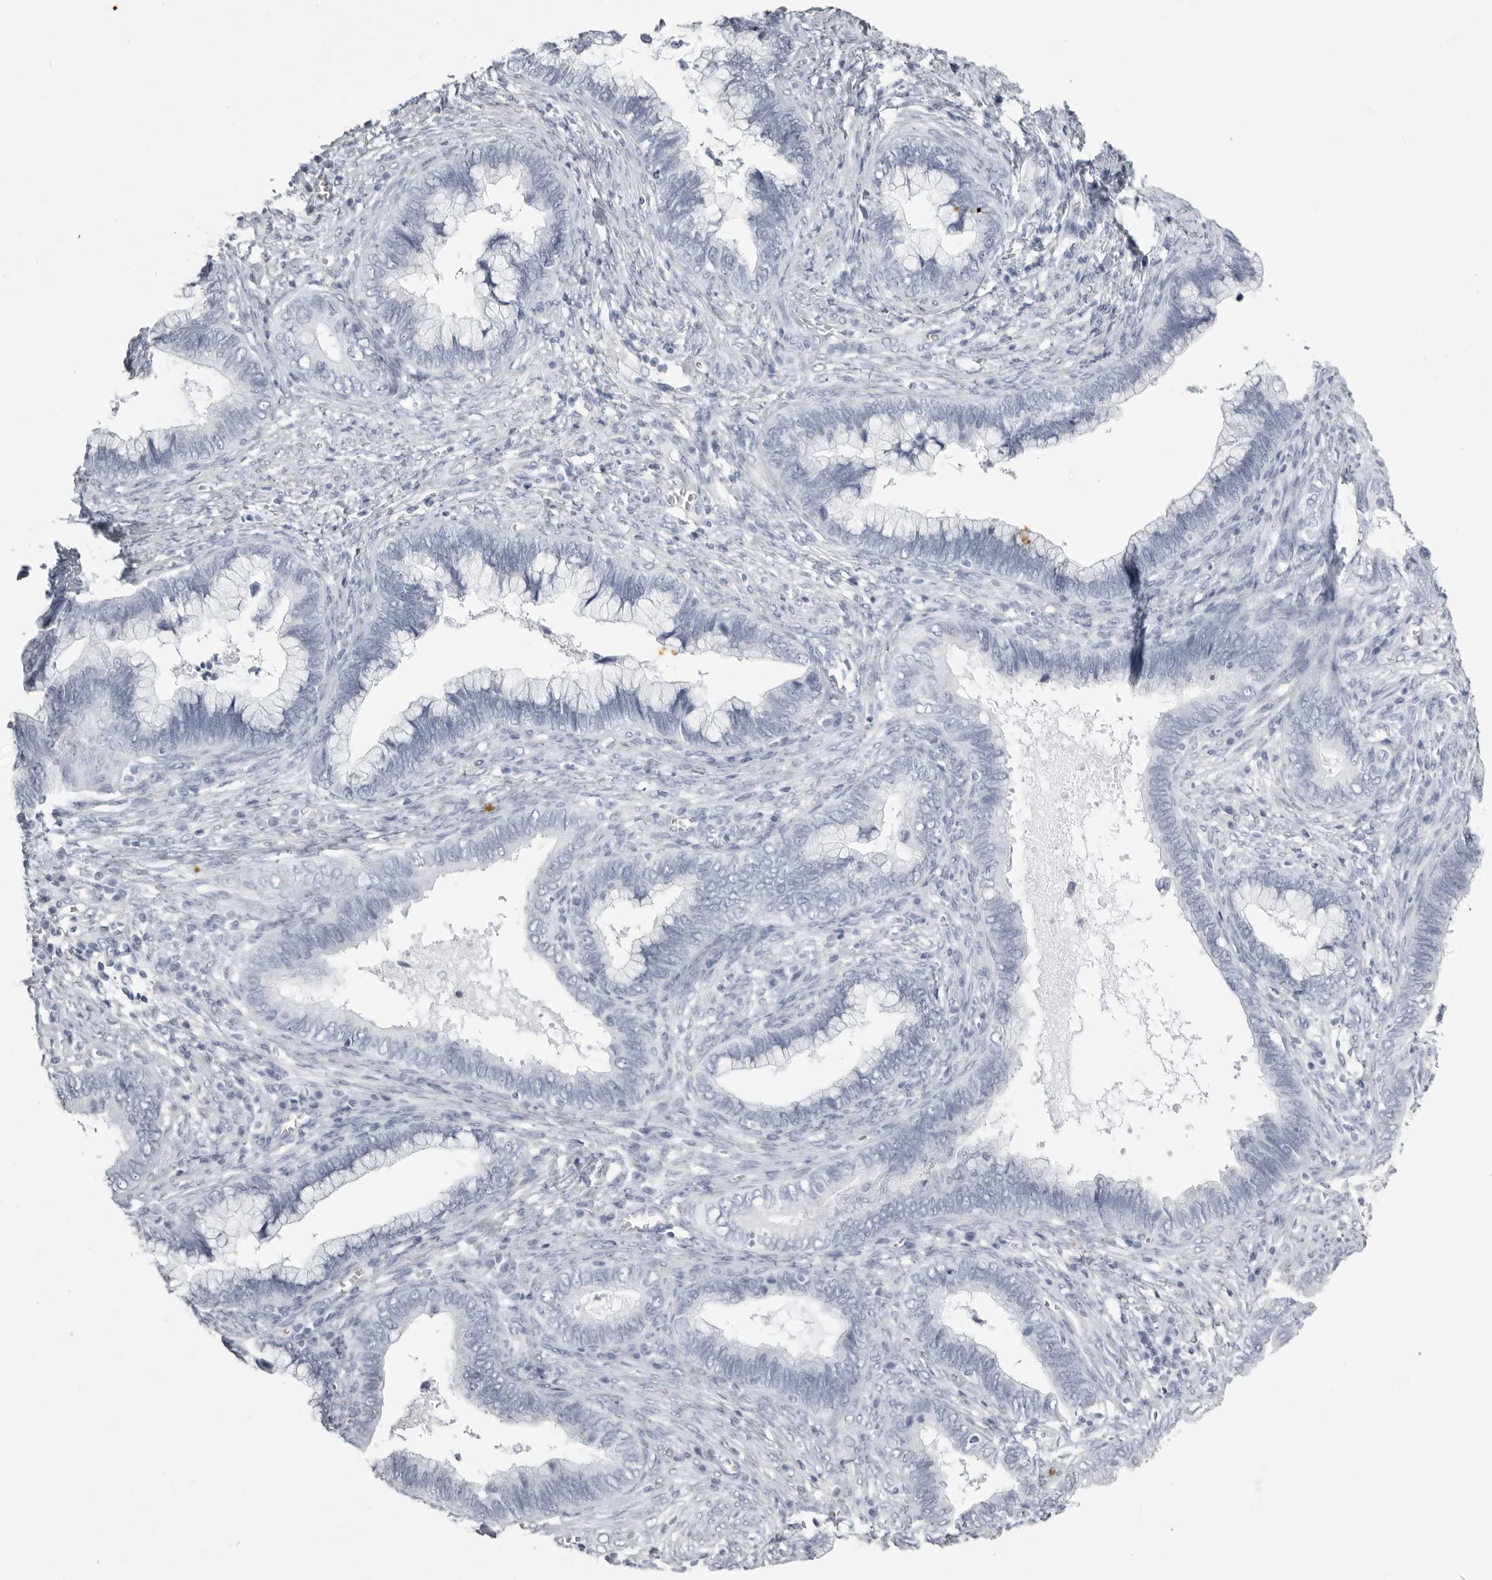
{"staining": {"intensity": "negative", "quantity": "none", "location": "none"}, "tissue": "cervical cancer", "cell_type": "Tumor cells", "image_type": "cancer", "snomed": [{"axis": "morphology", "description": "Adenocarcinoma, NOS"}, {"axis": "topography", "description": "Cervix"}], "caption": "Tumor cells show no significant protein staining in cervical cancer.", "gene": "KLK9", "patient": {"sex": "female", "age": 44}}